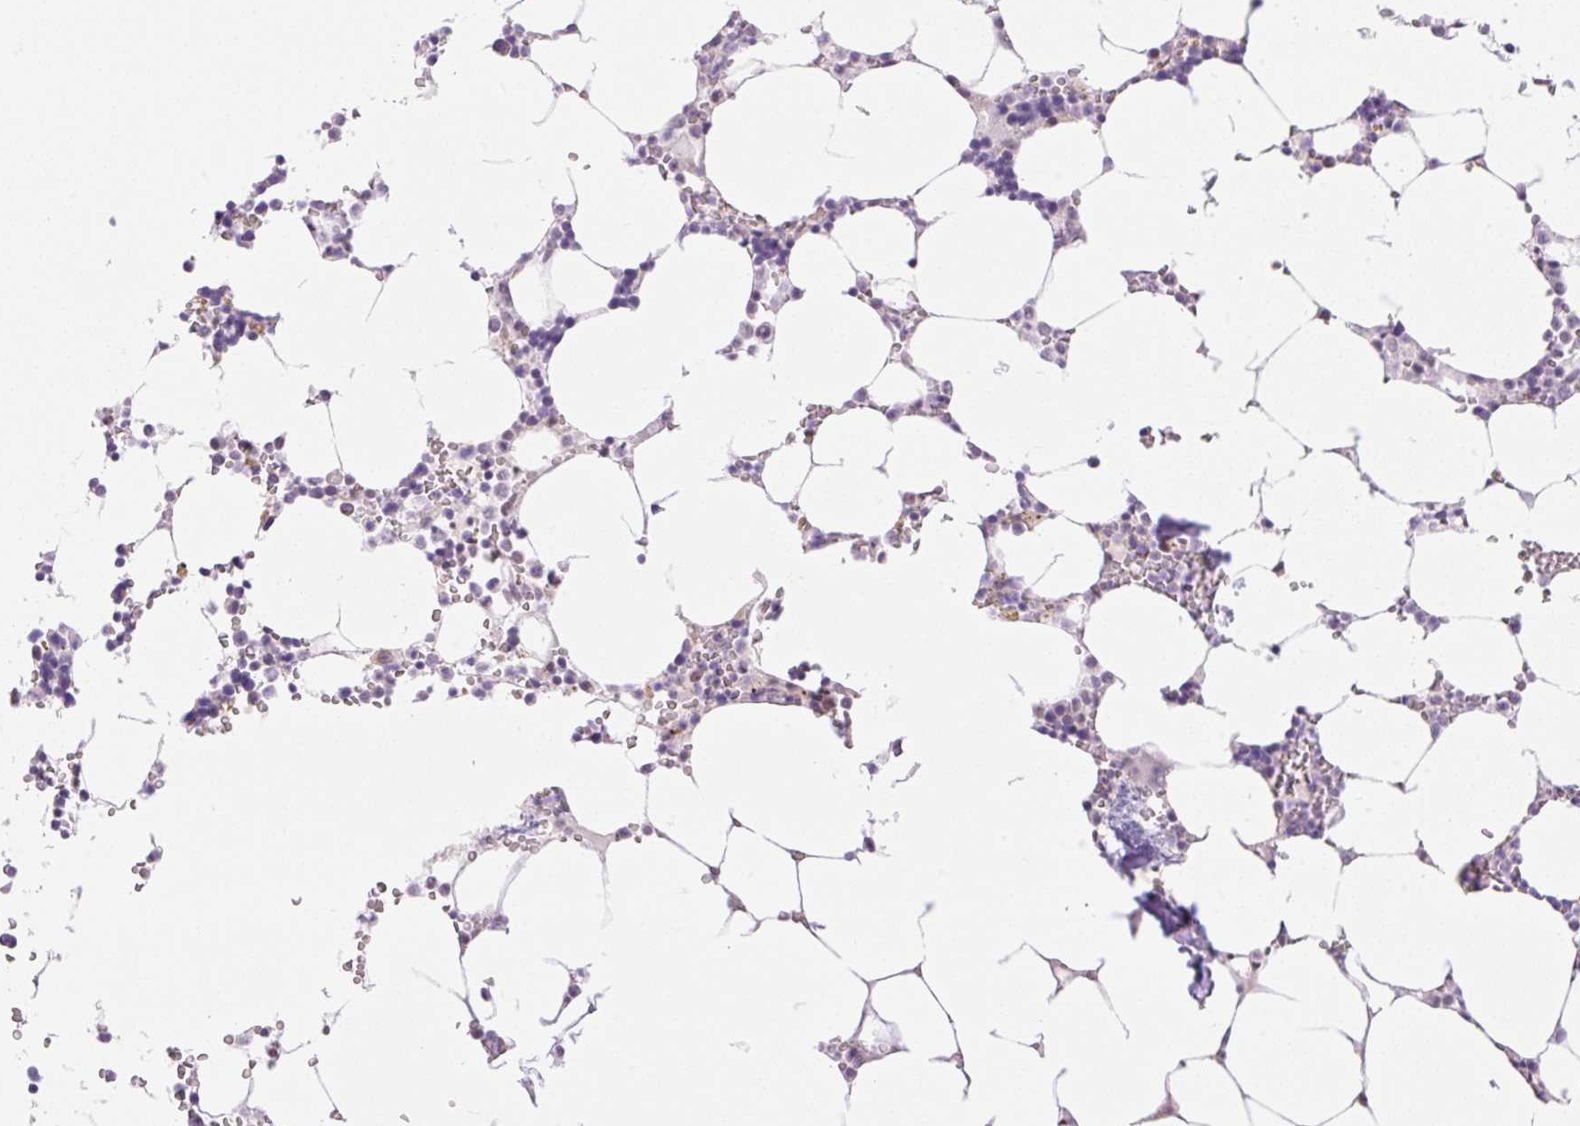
{"staining": {"intensity": "negative", "quantity": "none", "location": "none"}, "tissue": "bone marrow", "cell_type": "Hematopoietic cells", "image_type": "normal", "snomed": [{"axis": "morphology", "description": "Normal tissue, NOS"}, {"axis": "topography", "description": "Bone marrow"}], "caption": "Hematopoietic cells show no significant protein expression in normal bone marrow.", "gene": "PALM3", "patient": {"sex": "male", "age": 64}}